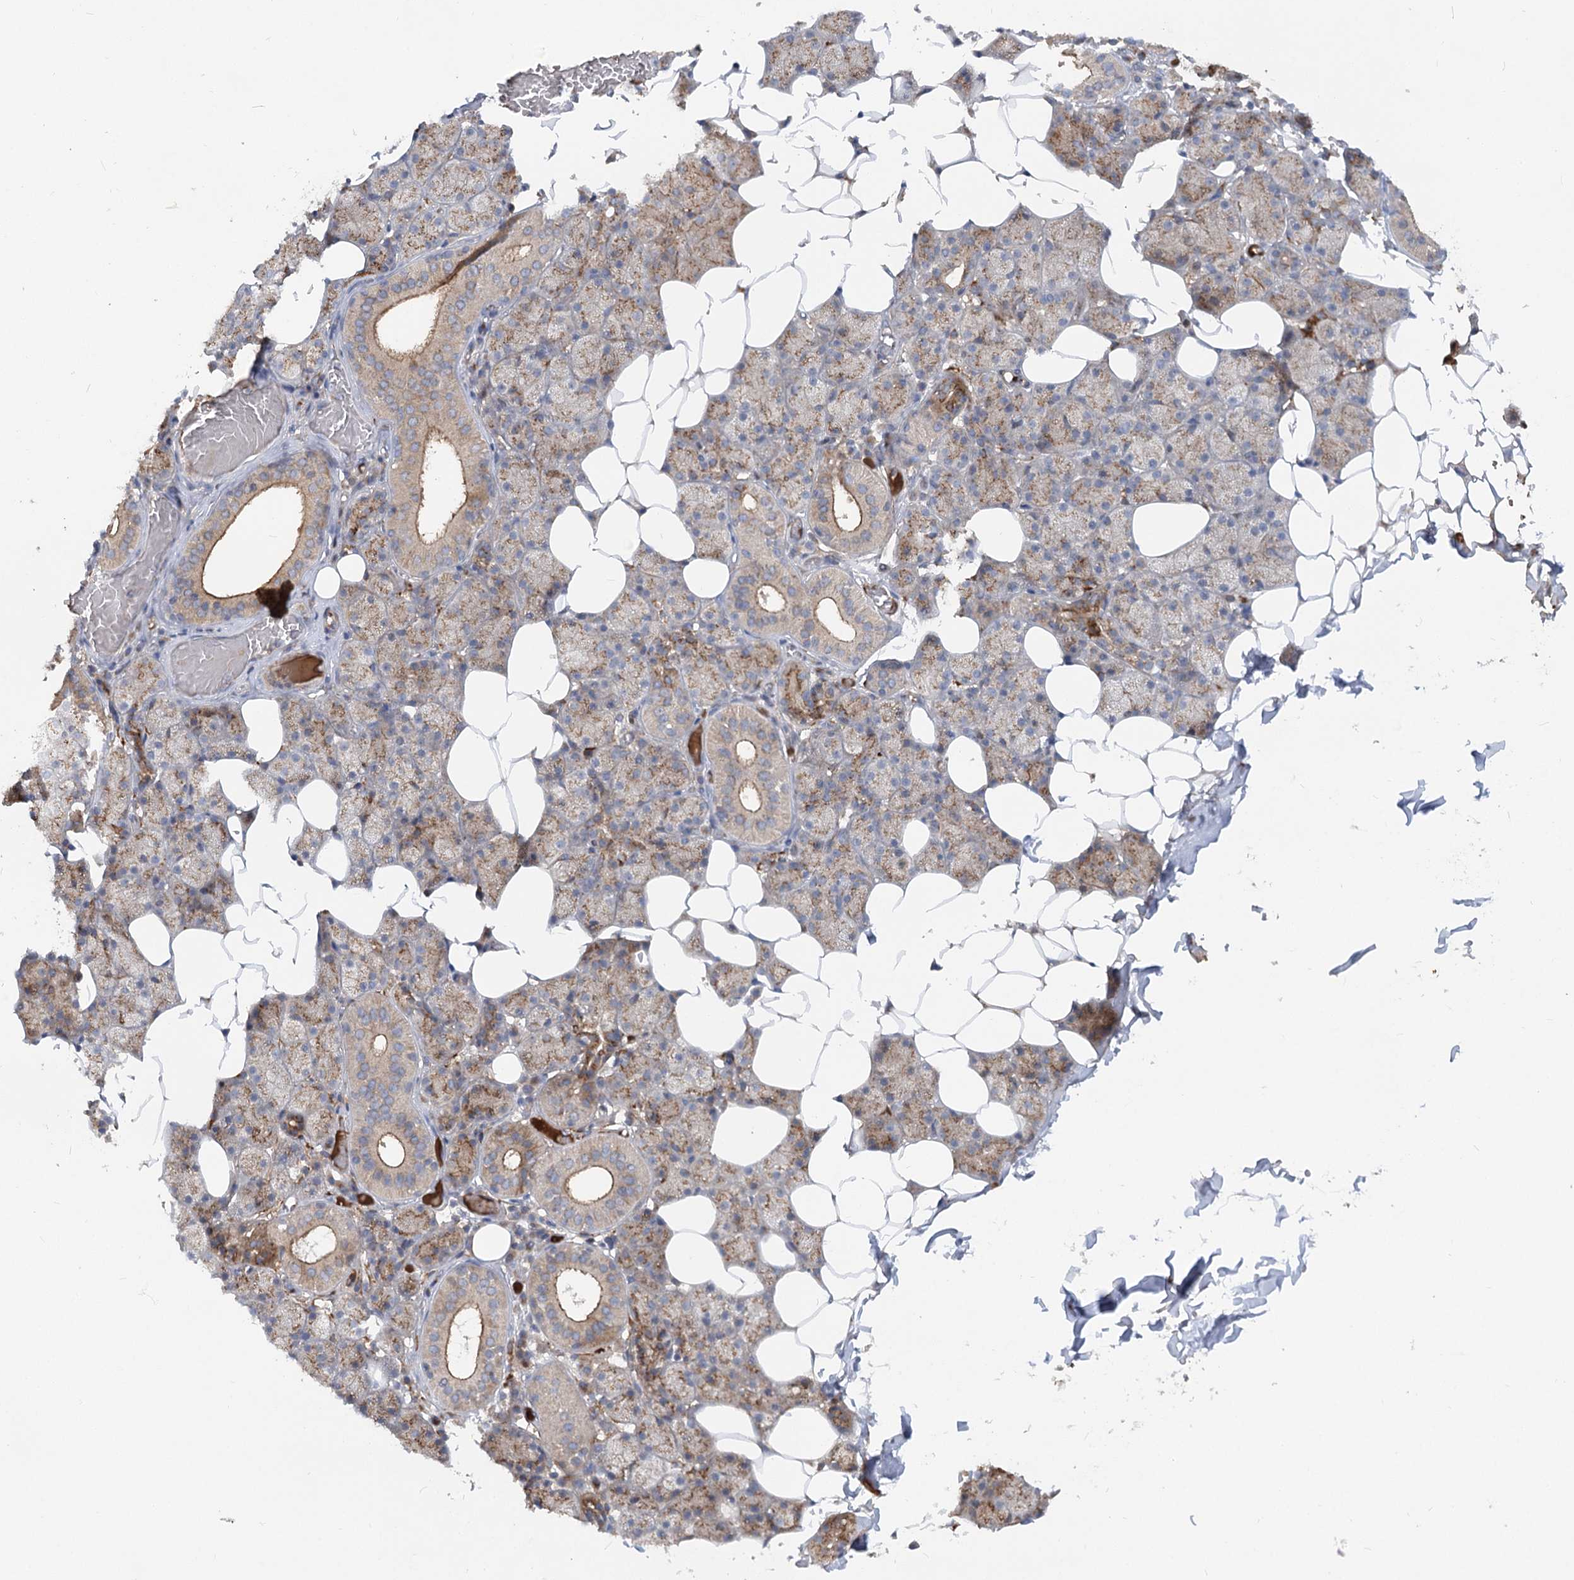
{"staining": {"intensity": "moderate", "quantity": "25%-75%", "location": "cytoplasmic/membranous"}, "tissue": "salivary gland", "cell_type": "Glandular cells", "image_type": "normal", "snomed": [{"axis": "morphology", "description": "Normal tissue, NOS"}, {"axis": "topography", "description": "Salivary gland"}], "caption": "The micrograph reveals immunohistochemical staining of unremarkable salivary gland. There is moderate cytoplasmic/membranous positivity is present in about 25%-75% of glandular cells.", "gene": "FGF19", "patient": {"sex": "female", "age": 33}}